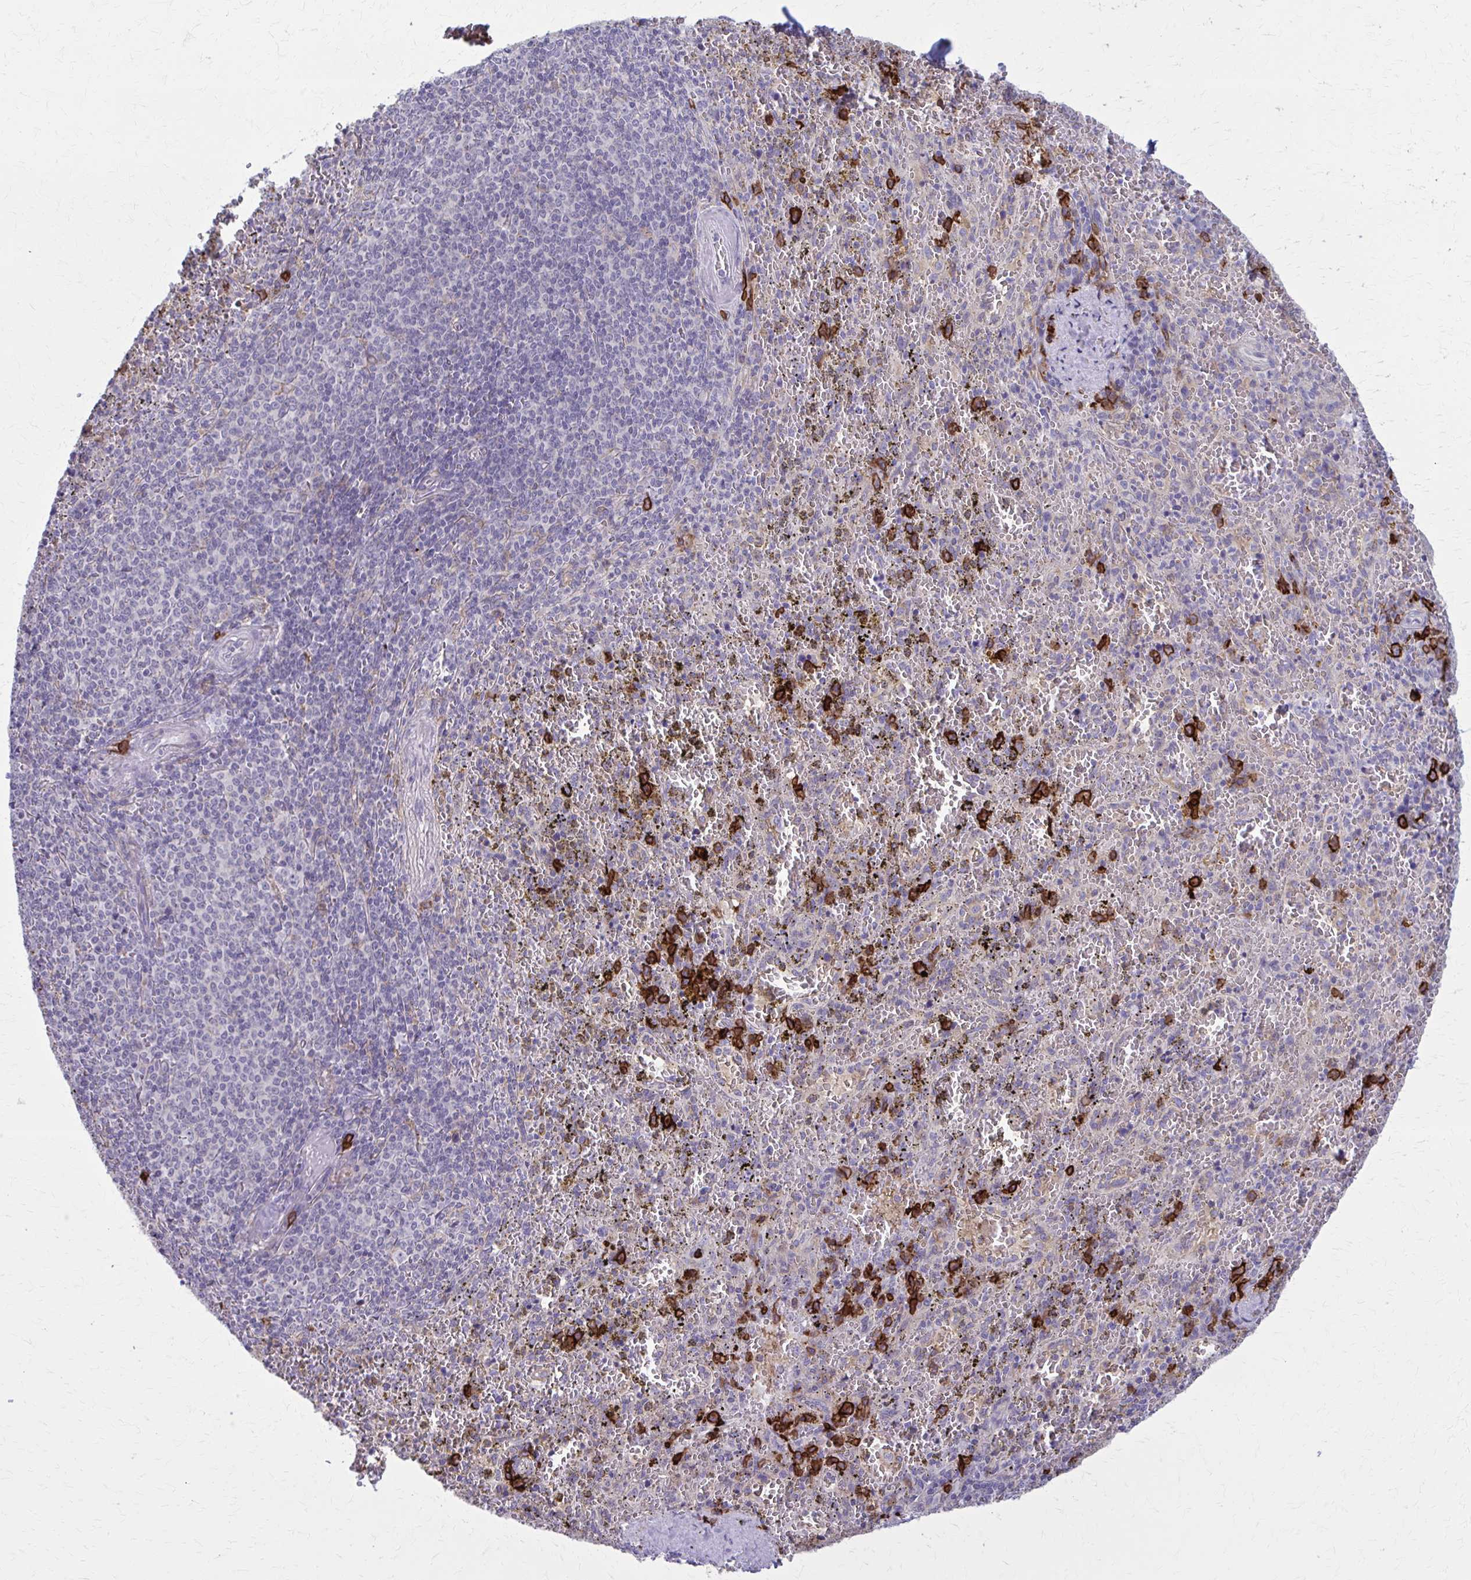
{"staining": {"intensity": "strong", "quantity": "<25%", "location": "cytoplasmic/membranous"}, "tissue": "spleen", "cell_type": "Cells in red pulp", "image_type": "normal", "snomed": [{"axis": "morphology", "description": "Normal tissue, NOS"}, {"axis": "topography", "description": "Spleen"}], "caption": "An IHC micrograph of unremarkable tissue is shown. Protein staining in brown highlights strong cytoplasmic/membranous positivity in spleen within cells in red pulp.", "gene": "CD38", "patient": {"sex": "female", "age": 50}}